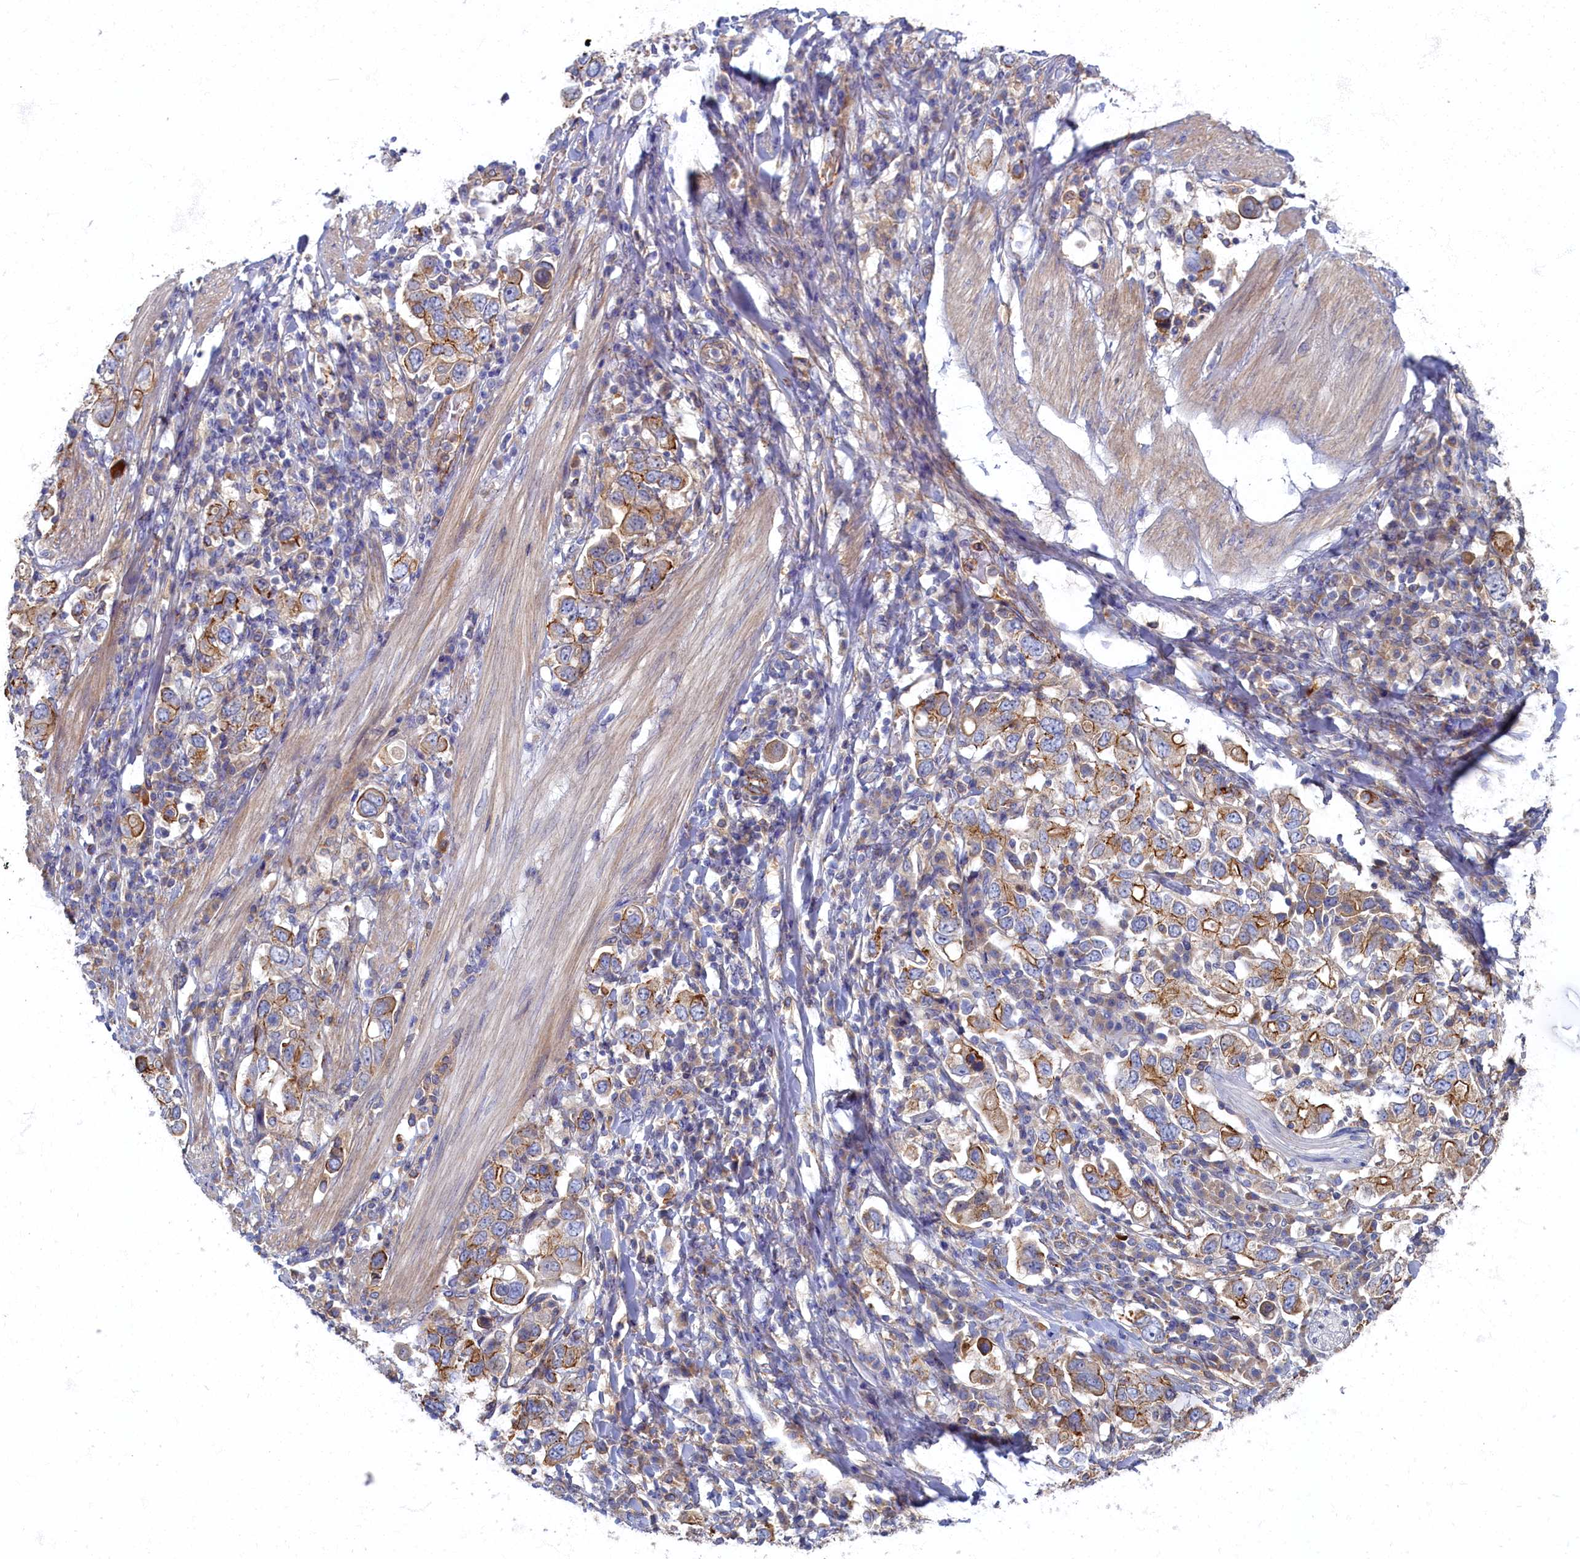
{"staining": {"intensity": "moderate", "quantity": "25%-75%", "location": "cytoplasmic/membranous"}, "tissue": "stomach cancer", "cell_type": "Tumor cells", "image_type": "cancer", "snomed": [{"axis": "morphology", "description": "Adenocarcinoma, NOS"}, {"axis": "topography", "description": "Stomach, upper"}], "caption": "This histopathology image exhibits adenocarcinoma (stomach) stained with immunohistochemistry to label a protein in brown. The cytoplasmic/membranous of tumor cells show moderate positivity for the protein. Nuclei are counter-stained blue.", "gene": "PSMG2", "patient": {"sex": "male", "age": 62}}